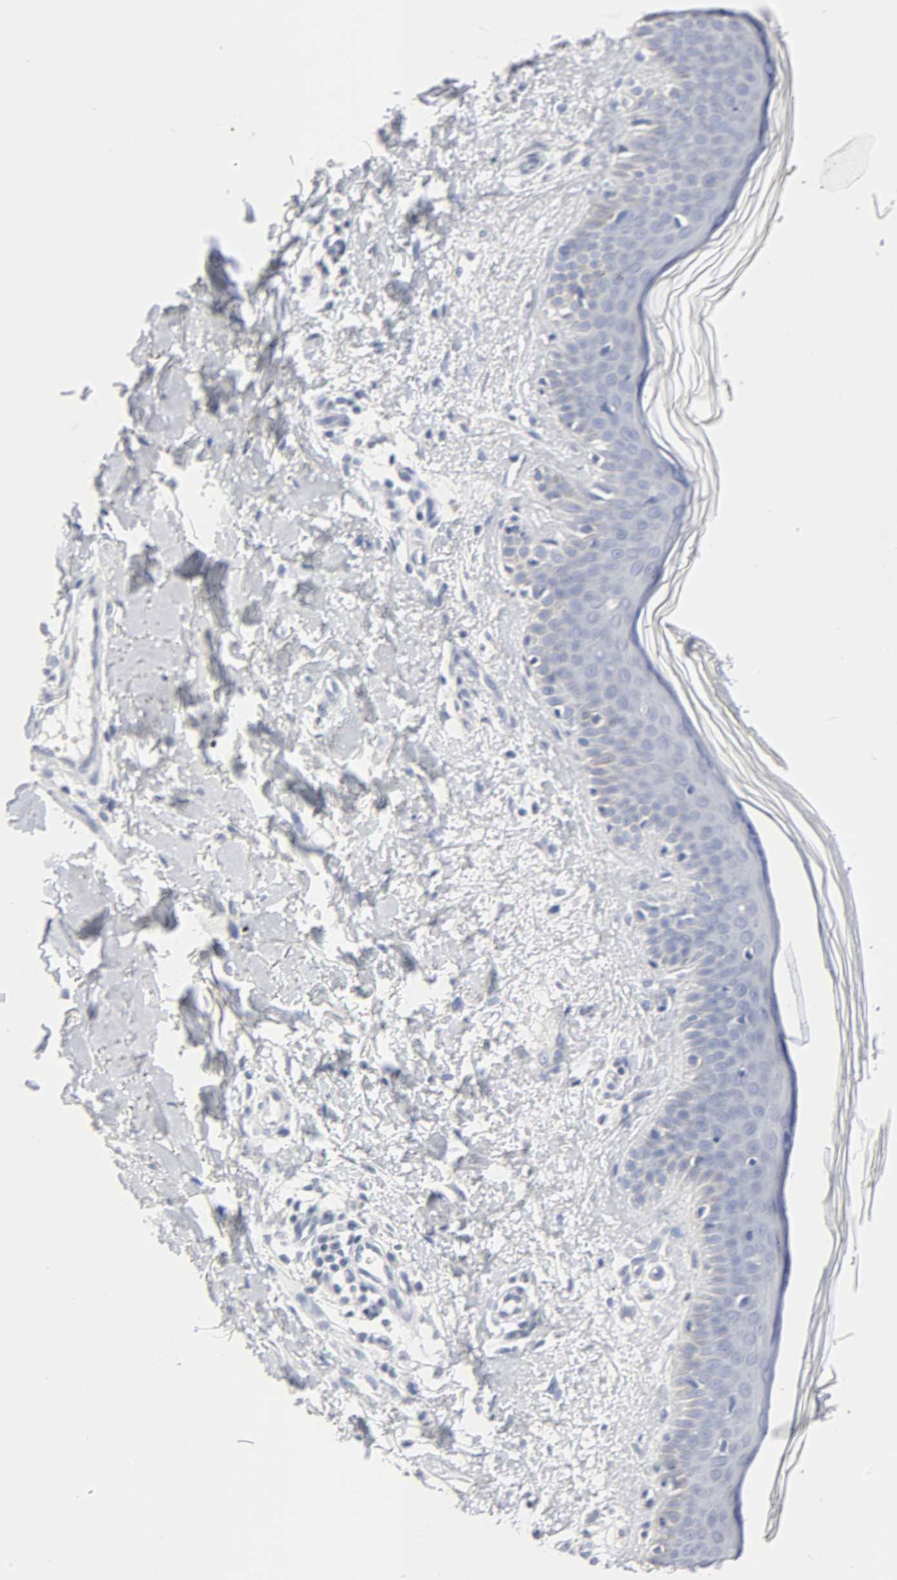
{"staining": {"intensity": "negative", "quantity": "none", "location": "none"}, "tissue": "skin", "cell_type": "Fibroblasts", "image_type": "normal", "snomed": [{"axis": "morphology", "description": "Normal tissue, NOS"}, {"axis": "topography", "description": "Skin"}], "caption": "A high-resolution image shows IHC staining of unremarkable skin, which reveals no significant expression in fibroblasts. Nuclei are stained in blue.", "gene": "SLCO1B3", "patient": {"sex": "female", "age": 56}}